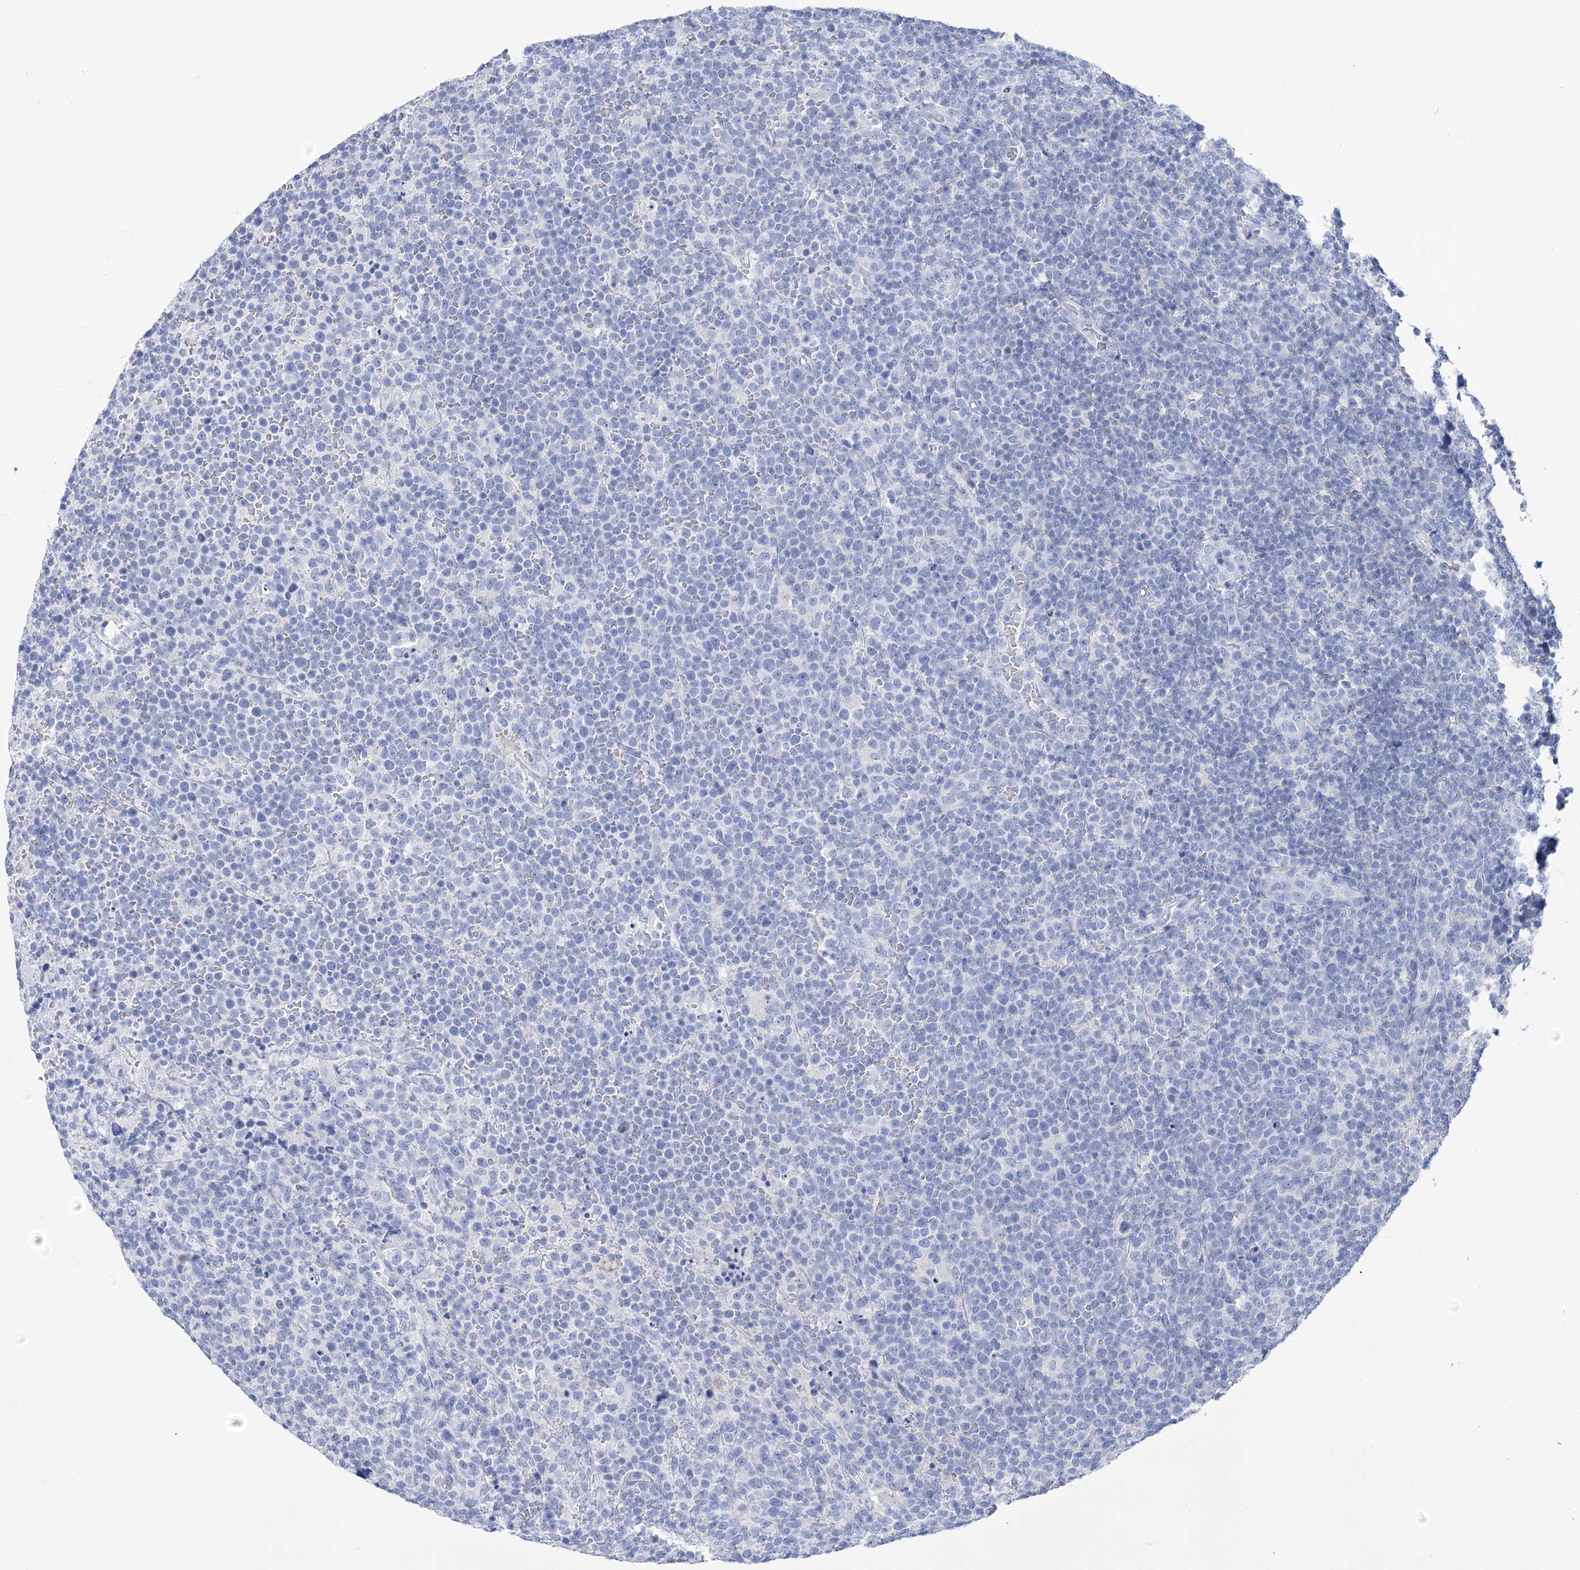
{"staining": {"intensity": "negative", "quantity": "none", "location": "none"}, "tissue": "lymphoma", "cell_type": "Tumor cells", "image_type": "cancer", "snomed": [{"axis": "morphology", "description": "Malignant lymphoma, non-Hodgkin's type, High grade"}, {"axis": "topography", "description": "Lymph node"}], "caption": "There is no significant staining in tumor cells of high-grade malignant lymphoma, non-Hodgkin's type.", "gene": "PCDHA1", "patient": {"sex": "male", "age": 61}}